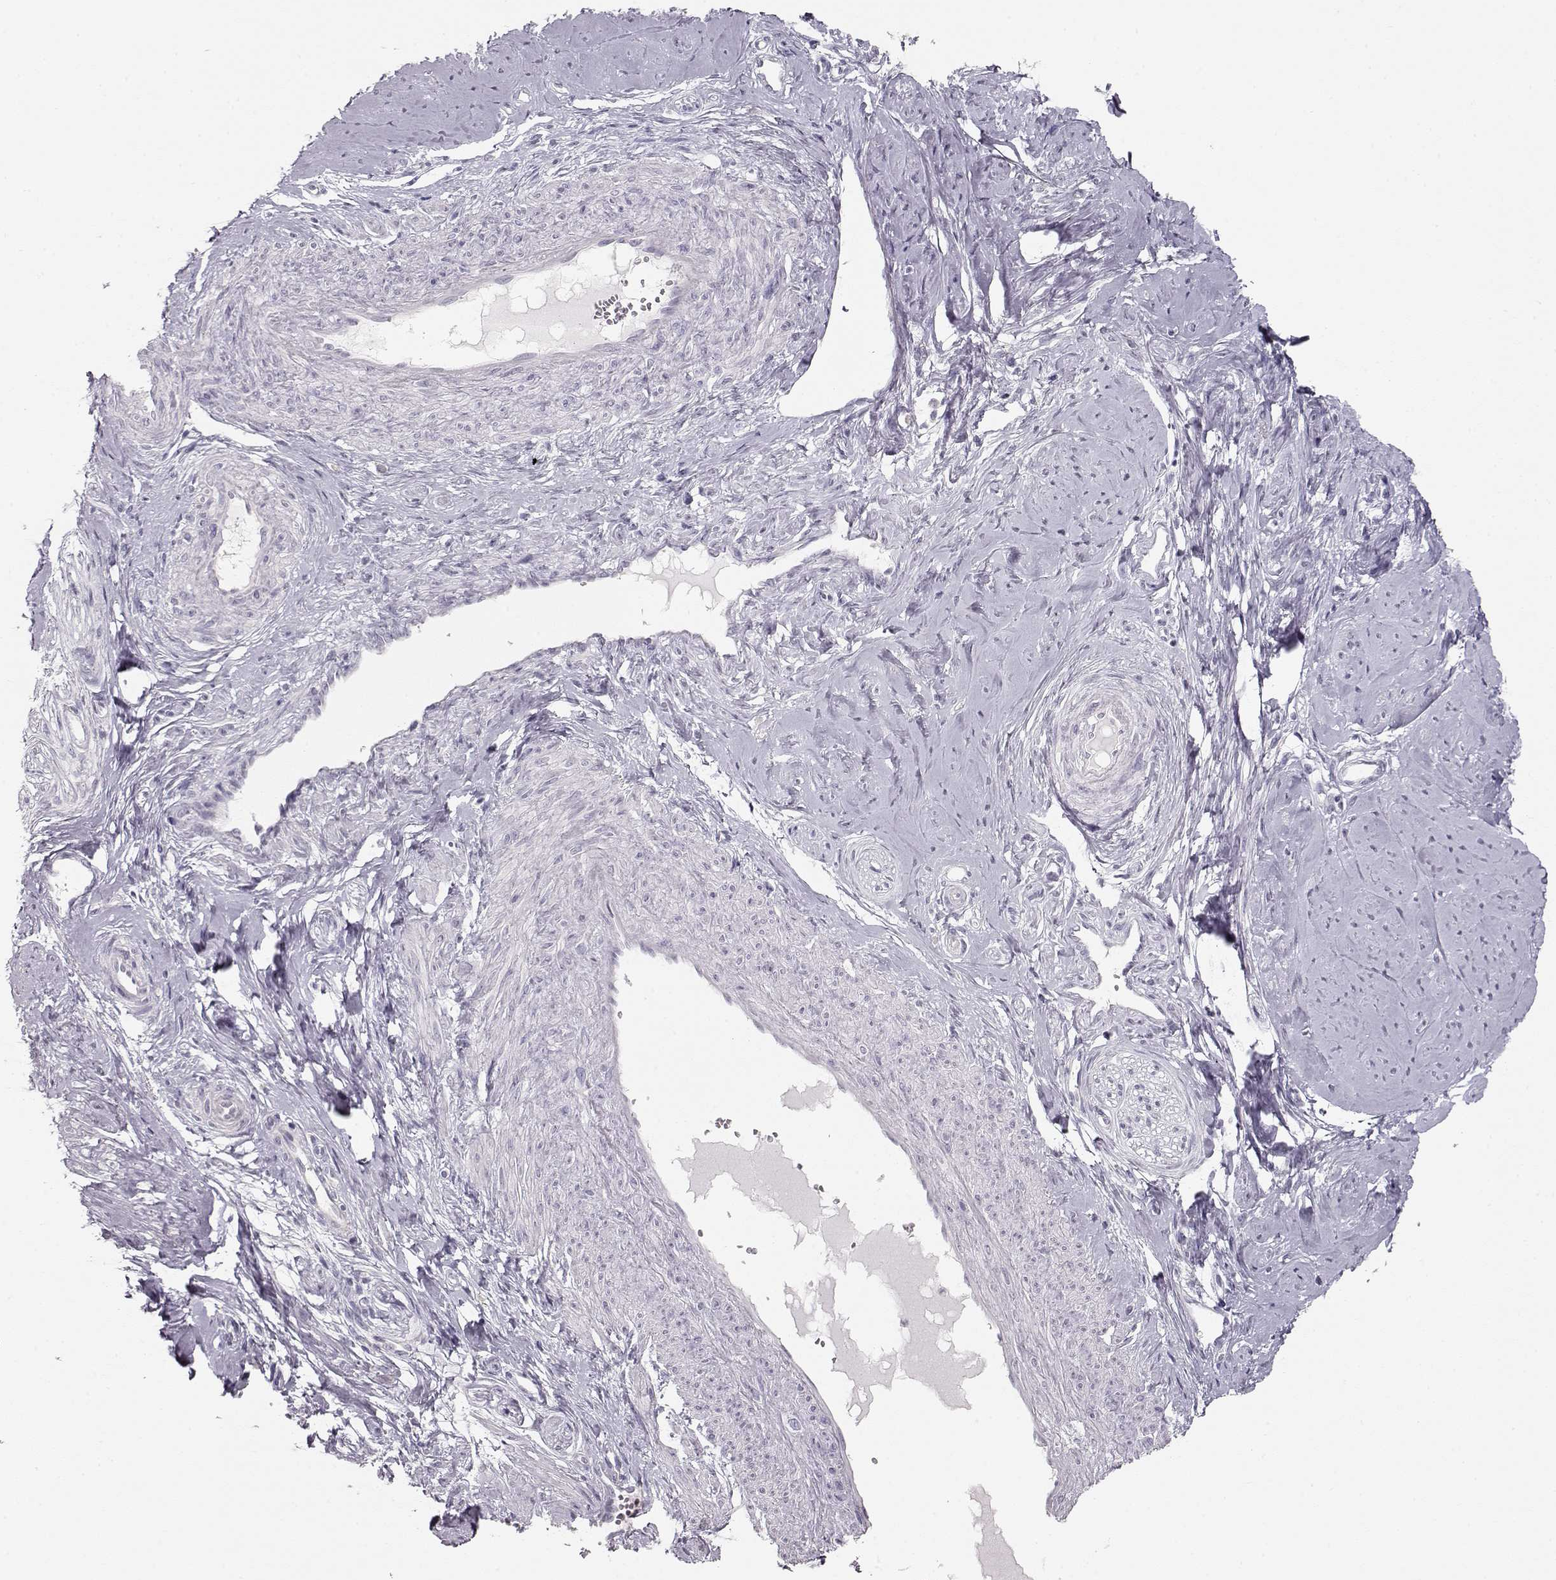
{"staining": {"intensity": "negative", "quantity": "none", "location": "none"}, "tissue": "smooth muscle", "cell_type": "Smooth muscle cells", "image_type": "normal", "snomed": [{"axis": "morphology", "description": "Normal tissue, NOS"}, {"axis": "topography", "description": "Smooth muscle"}], "caption": "Protein analysis of benign smooth muscle shows no significant staining in smooth muscle cells.", "gene": "FAM205A", "patient": {"sex": "female", "age": 48}}